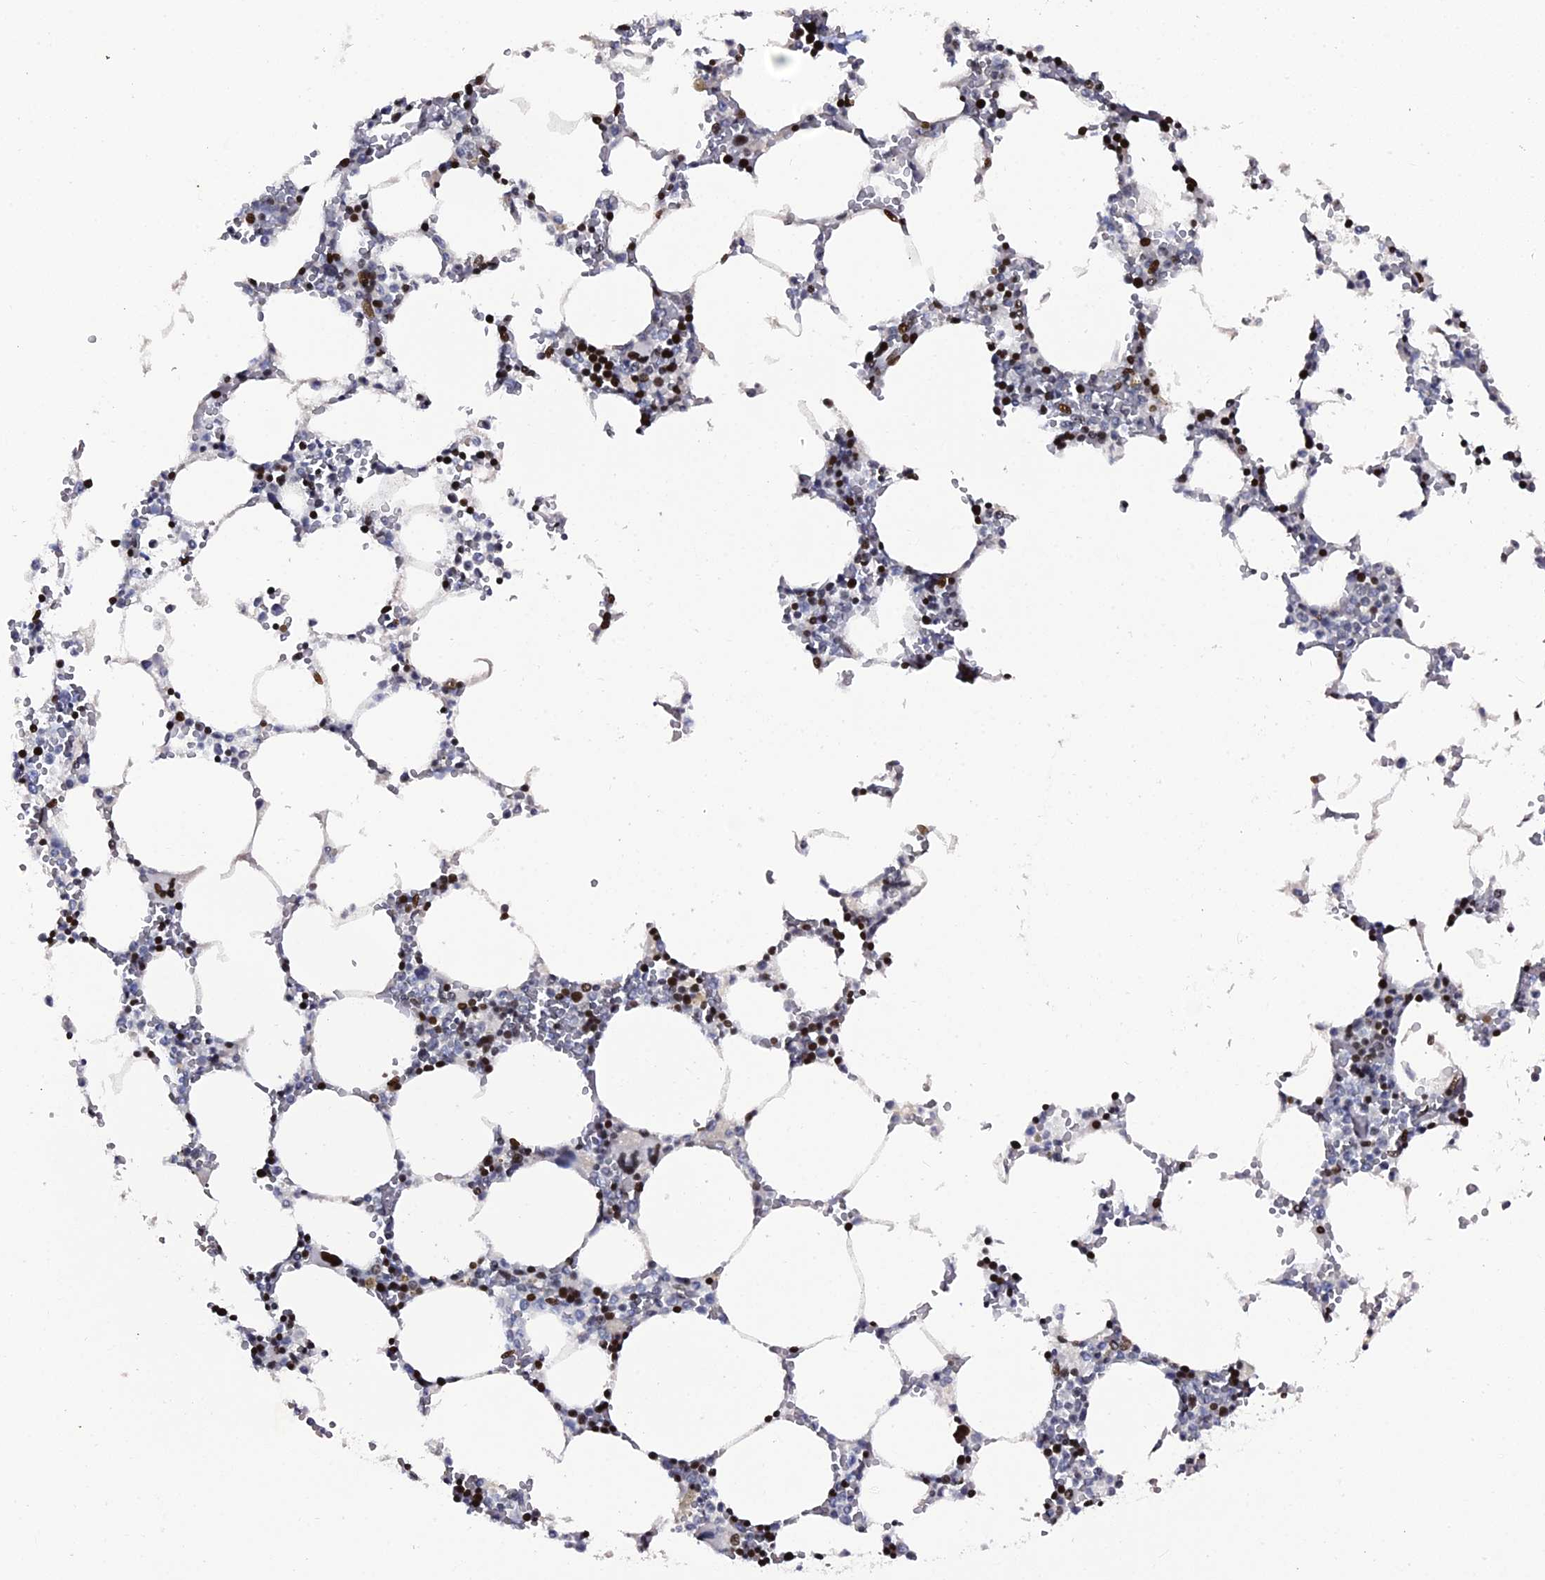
{"staining": {"intensity": "strong", "quantity": "25%-75%", "location": "nuclear"}, "tissue": "bone marrow", "cell_type": "Hematopoietic cells", "image_type": "normal", "snomed": [{"axis": "morphology", "description": "Normal tissue, NOS"}, {"axis": "topography", "description": "Bone marrow"}], "caption": "Immunohistochemical staining of benign human bone marrow demonstrates 25%-75% levels of strong nuclear protein expression in about 25%-75% of hematopoietic cells. (DAB = brown stain, brightfield microscopy at high magnification).", "gene": "MYNN", "patient": {"sex": "female", "age": 64}}